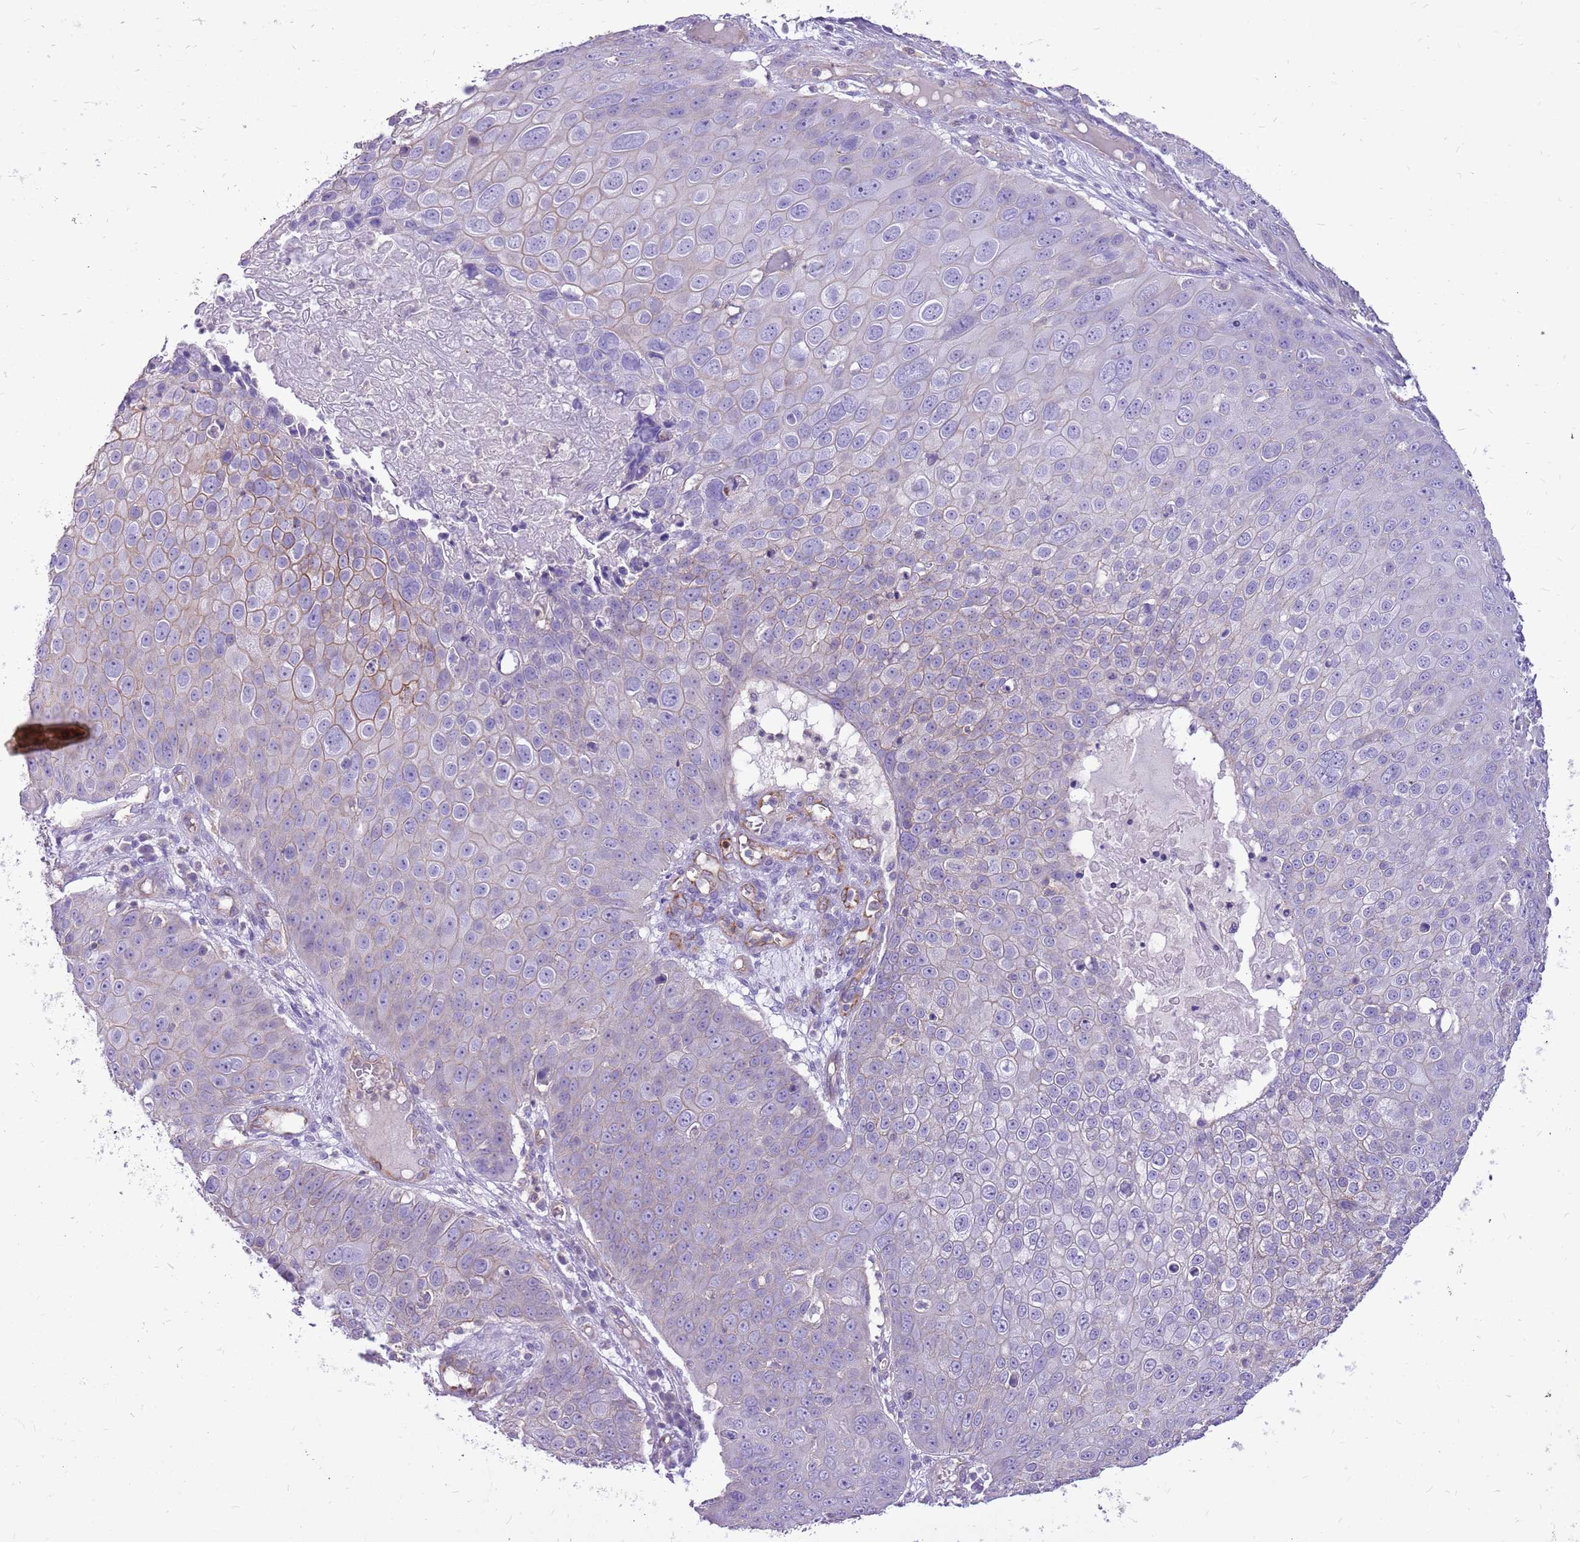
{"staining": {"intensity": "negative", "quantity": "none", "location": "none"}, "tissue": "skin cancer", "cell_type": "Tumor cells", "image_type": "cancer", "snomed": [{"axis": "morphology", "description": "Squamous cell carcinoma, NOS"}, {"axis": "topography", "description": "Skin"}], "caption": "Immunohistochemistry (IHC) image of neoplastic tissue: skin cancer stained with DAB reveals no significant protein staining in tumor cells.", "gene": "WDR90", "patient": {"sex": "male", "age": 71}}